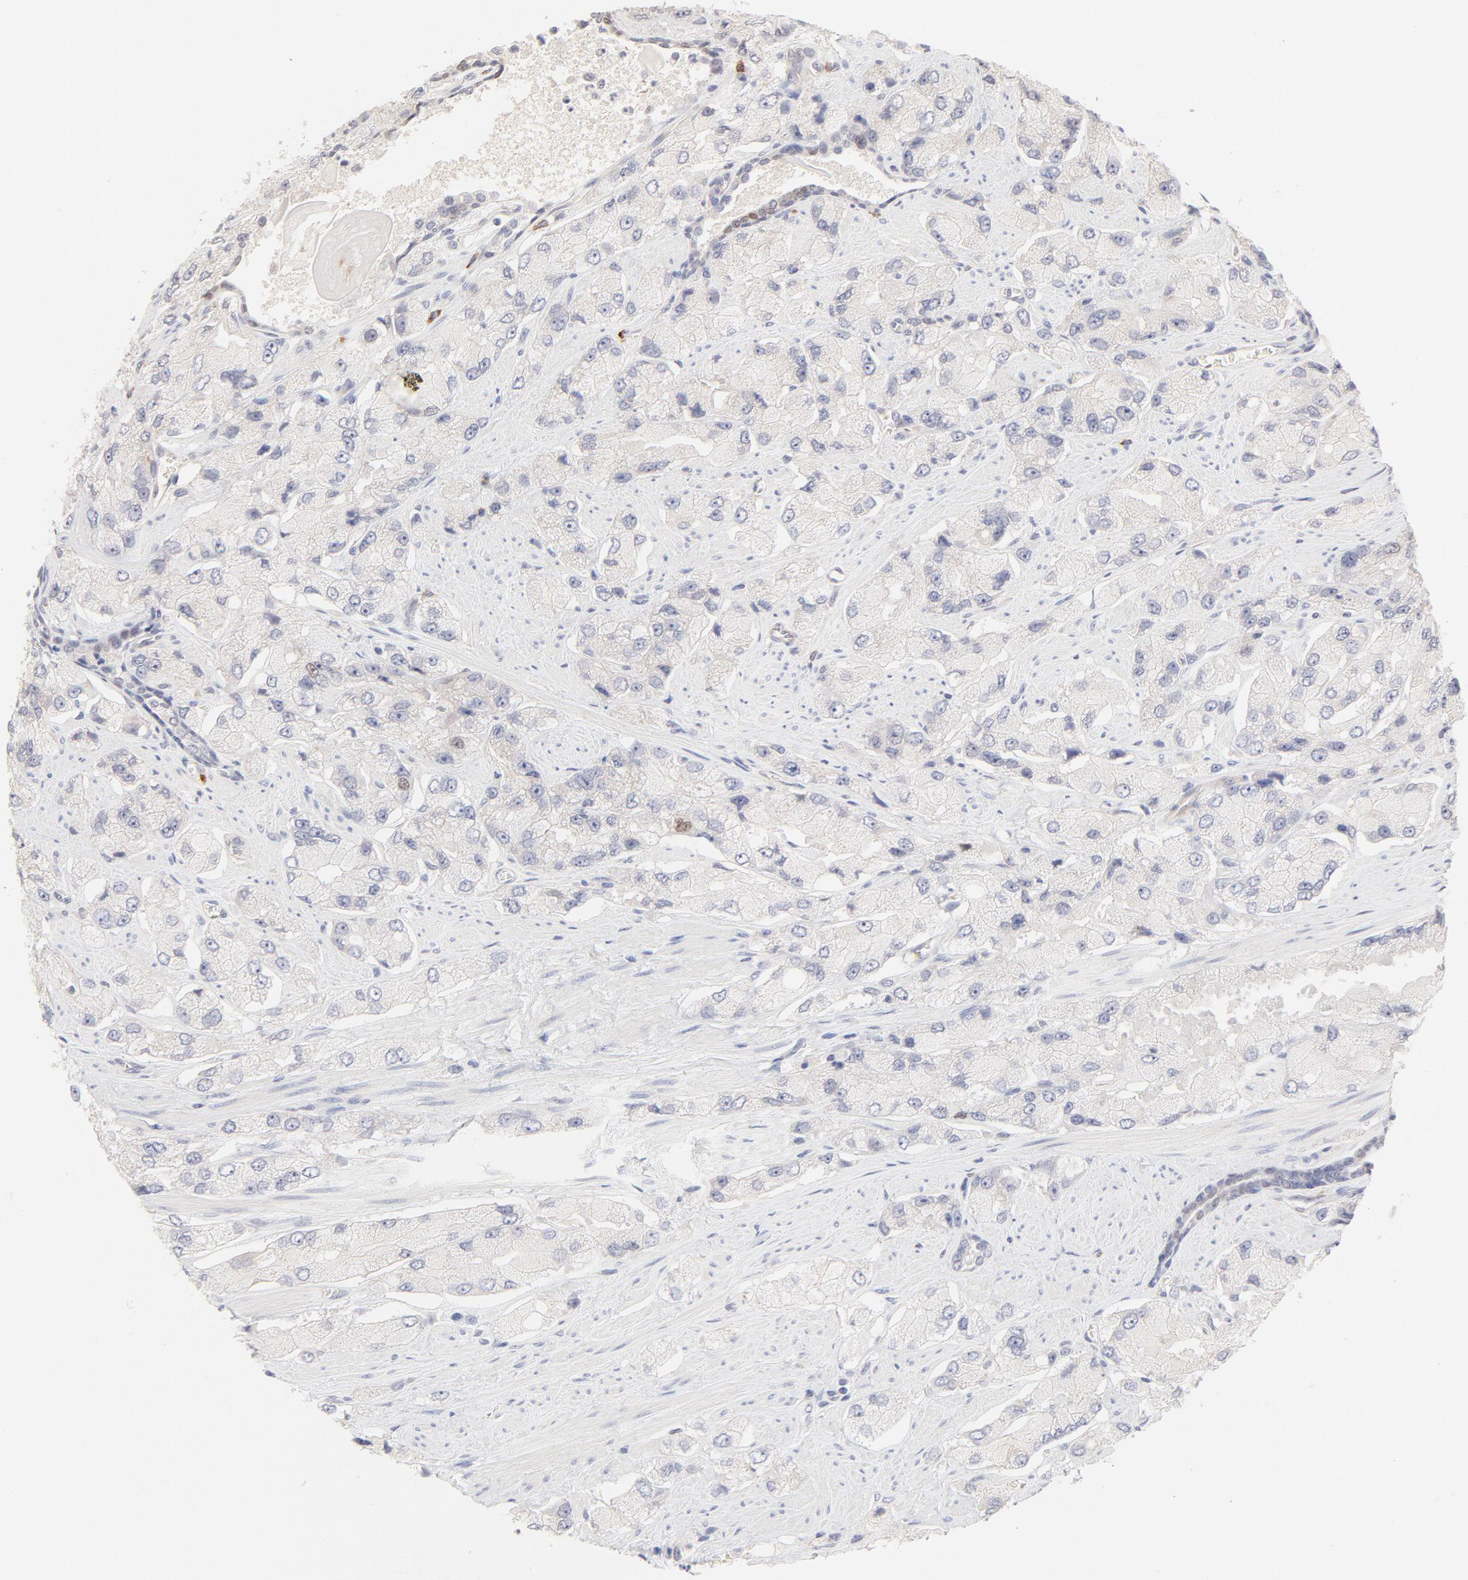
{"staining": {"intensity": "negative", "quantity": "none", "location": "none"}, "tissue": "prostate cancer", "cell_type": "Tumor cells", "image_type": "cancer", "snomed": [{"axis": "morphology", "description": "Adenocarcinoma, High grade"}, {"axis": "topography", "description": "Prostate"}], "caption": "Tumor cells are negative for brown protein staining in prostate cancer.", "gene": "ELF3", "patient": {"sex": "male", "age": 58}}